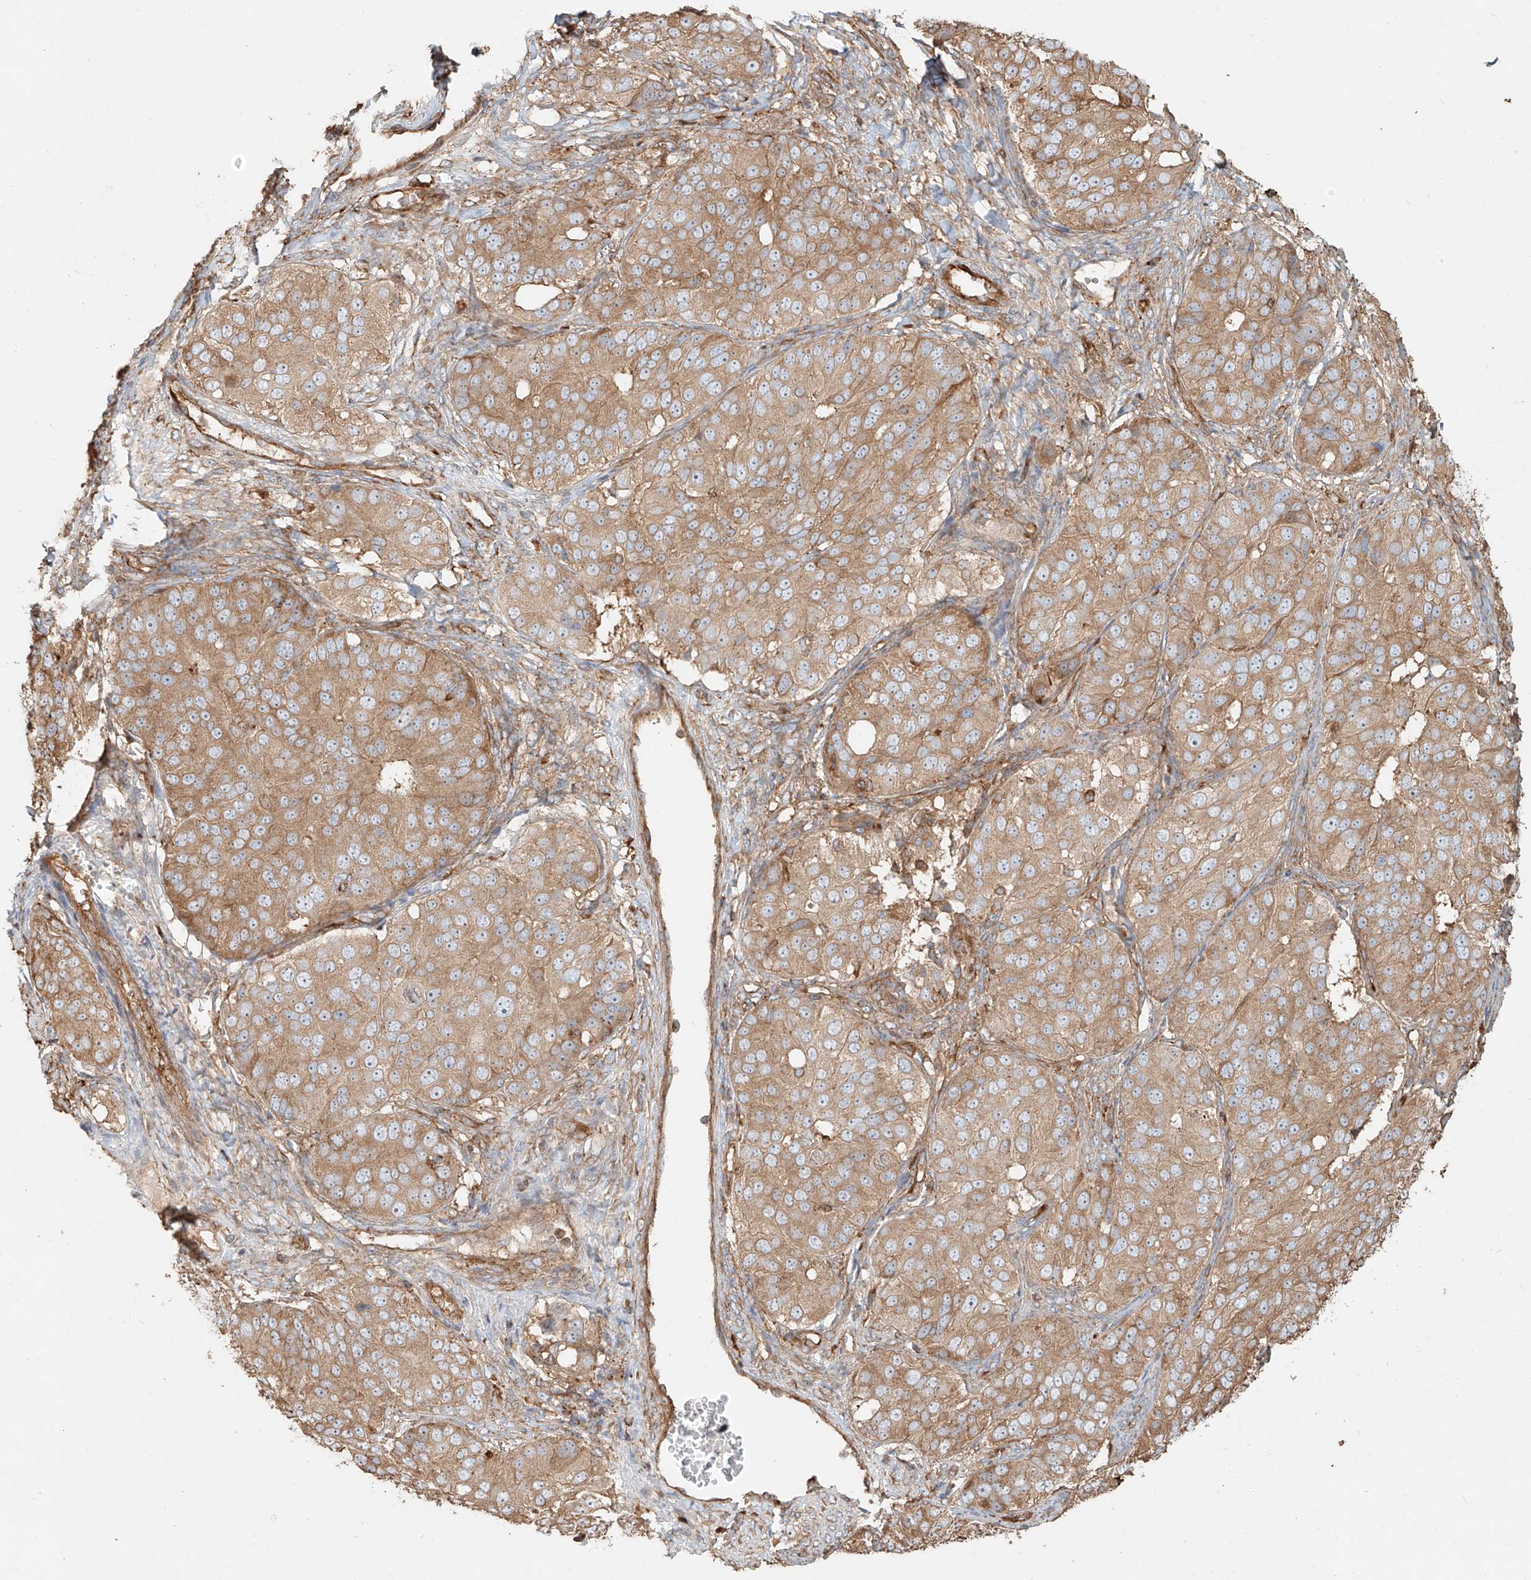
{"staining": {"intensity": "moderate", "quantity": ">75%", "location": "cytoplasmic/membranous"}, "tissue": "ovarian cancer", "cell_type": "Tumor cells", "image_type": "cancer", "snomed": [{"axis": "morphology", "description": "Carcinoma, endometroid"}, {"axis": "topography", "description": "Ovary"}], "caption": "Immunohistochemical staining of human ovarian cancer (endometroid carcinoma) demonstrates moderate cytoplasmic/membranous protein staining in approximately >75% of tumor cells.", "gene": "SNX9", "patient": {"sex": "female", "age": 51}}